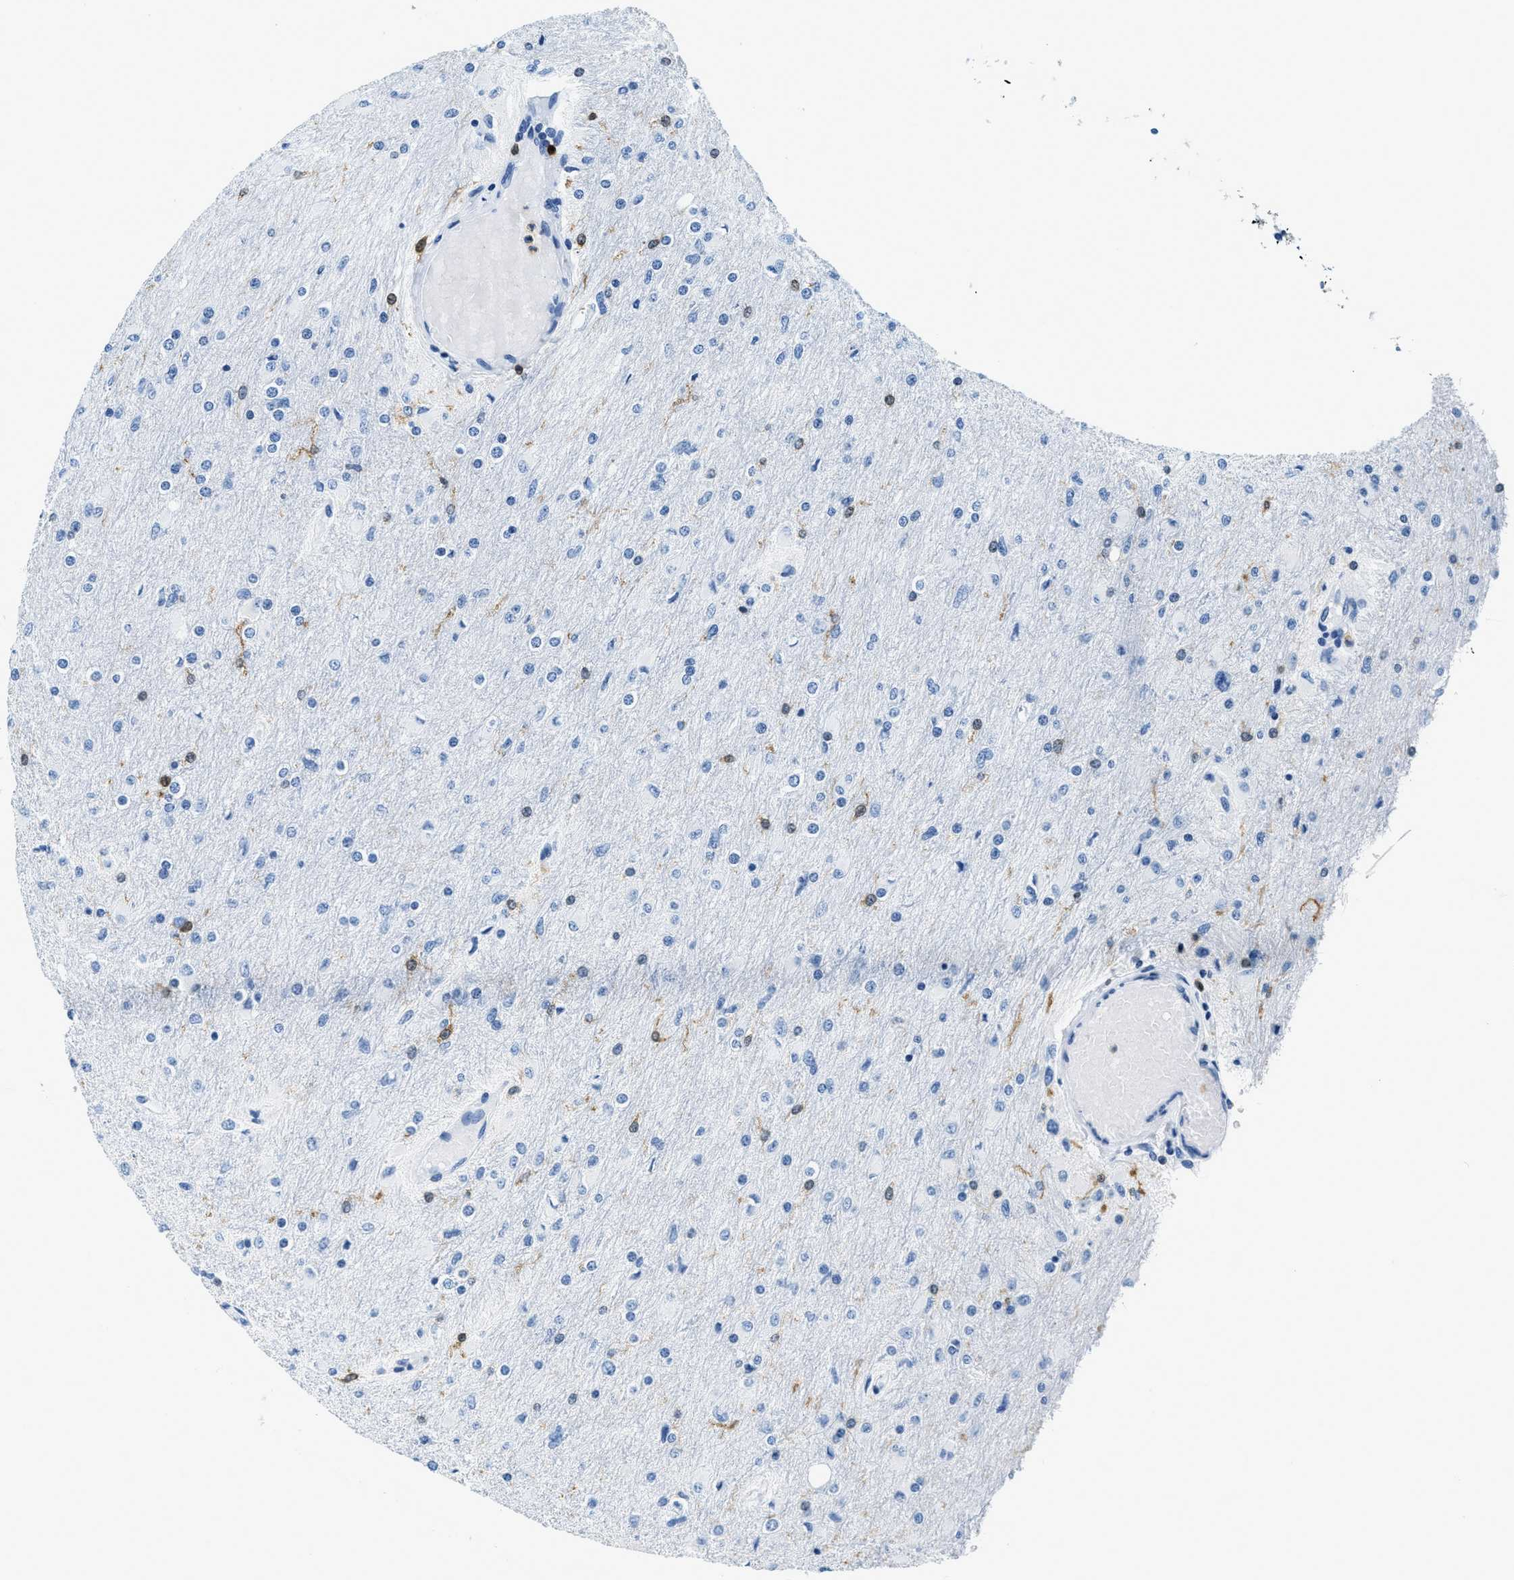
{"staining": {"intensity": "negative", "quantity": "none", "location": "none"}, "tissue": "glioma", "cell_type": "Tumor cells", "image_type": "cancer", "snomed": [{"axis": "morphology", "description": "Glioma, malignant, High grade"}, {"axis": "topography", "description": "Cerebral cortex"}], "caption": "The immunohistochemistry (IHC) image has no significant positivity in tumor cells of glioma tissue.", "gene": "CAPG", "patient": {"sex": "female", "age": 36}}